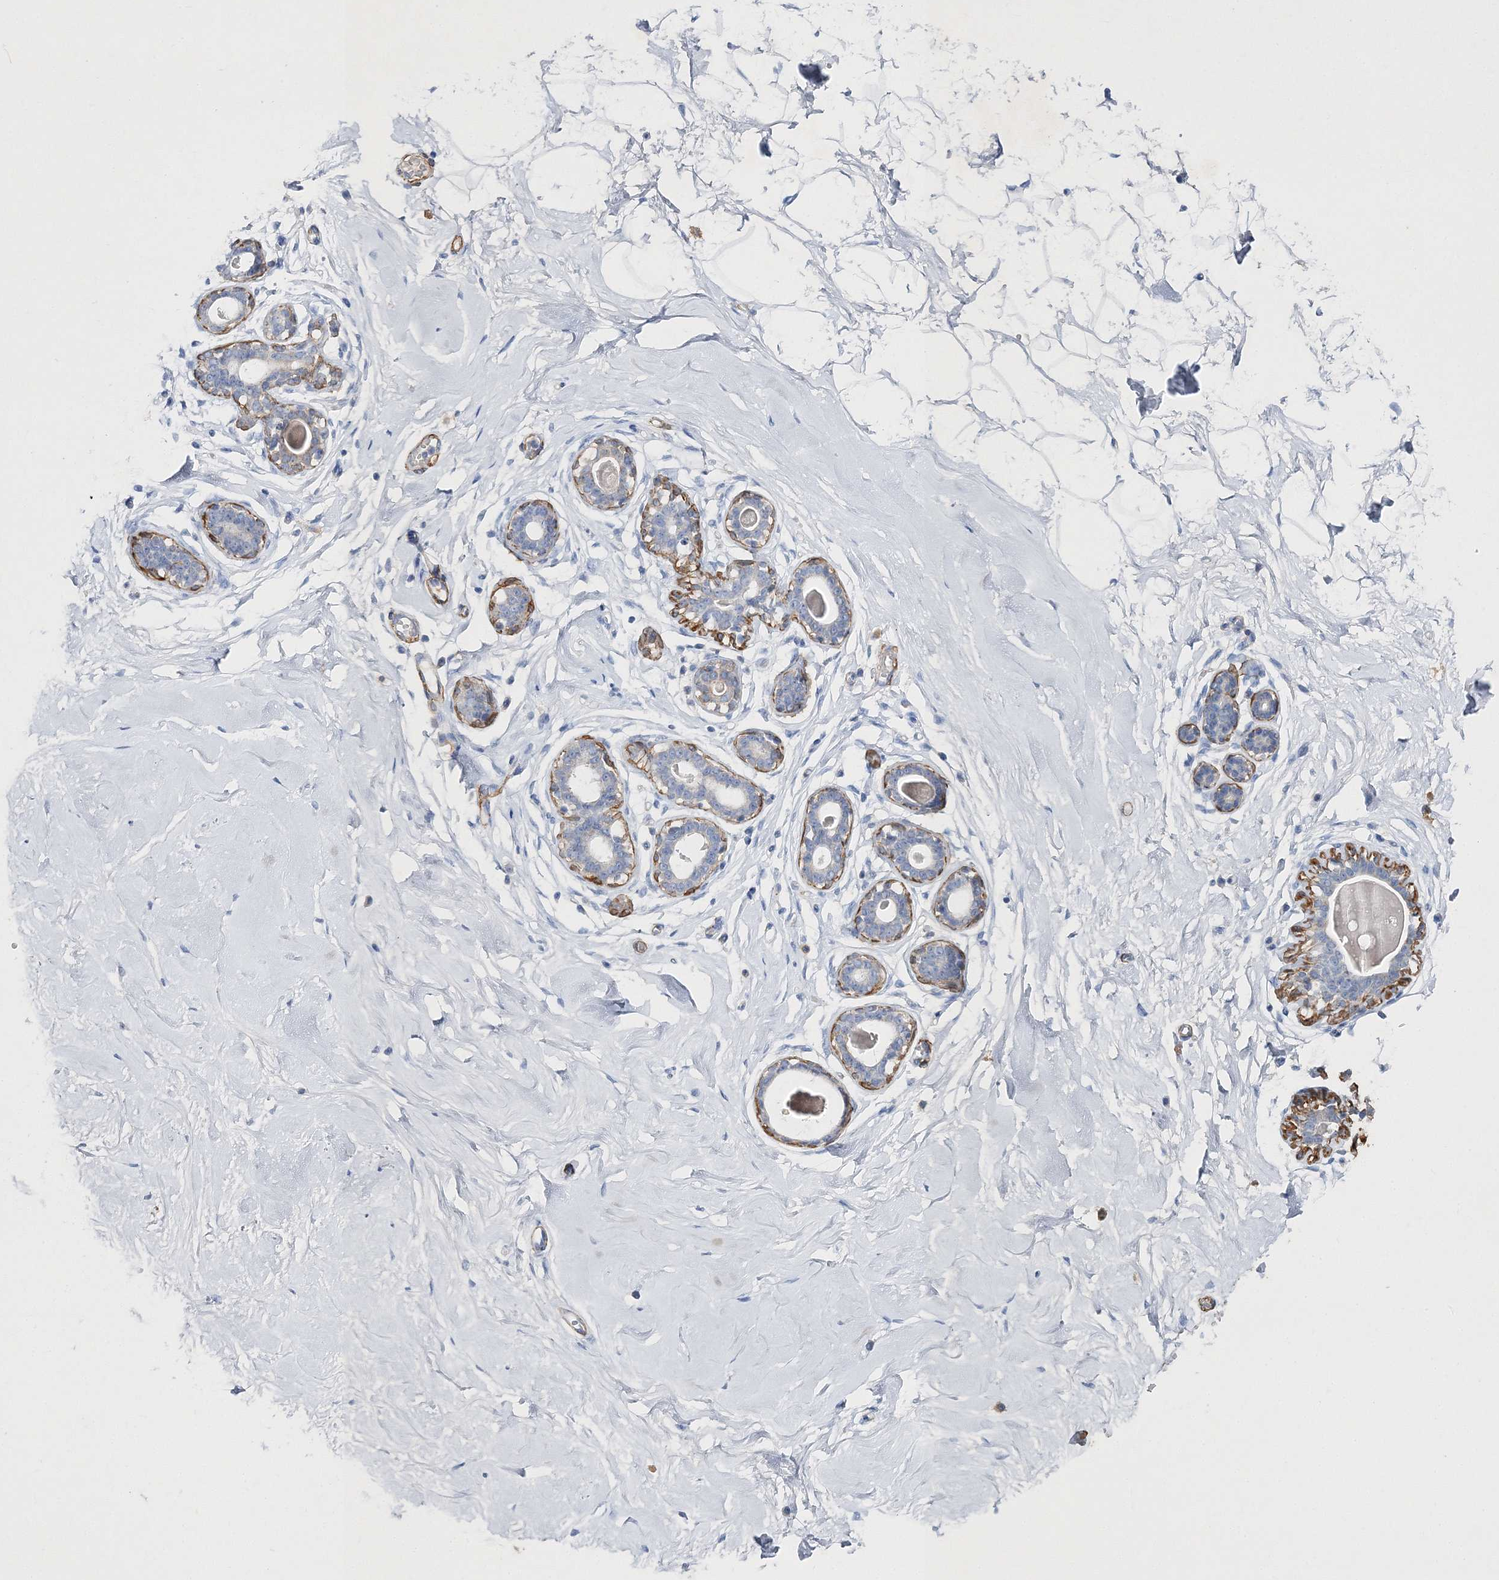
{"staining": {"intensity": "negative", "quantity": "none", "location": "none"}, "tissue": "breast", "cell_type": "Adipocytes", "image_type": "normal", "snomed": [{"axis": "morphology", "description": "Normal tissue, NOS"}, {"axis": "morphology", "description": "Adenoma, NOS"}, {"axis": "topography", "description": "Breast"}], "caption": "Adipocytes are negative for brown protein staining in benign breast. (Stains: DAB (3,3'-diaminobenzidine) IHC with hematoxylin counter stain, Microscopy: brightfield microscopy at high magnification).", "gene": "RTN2", "patient": {"sex": "female", "age": 23}}